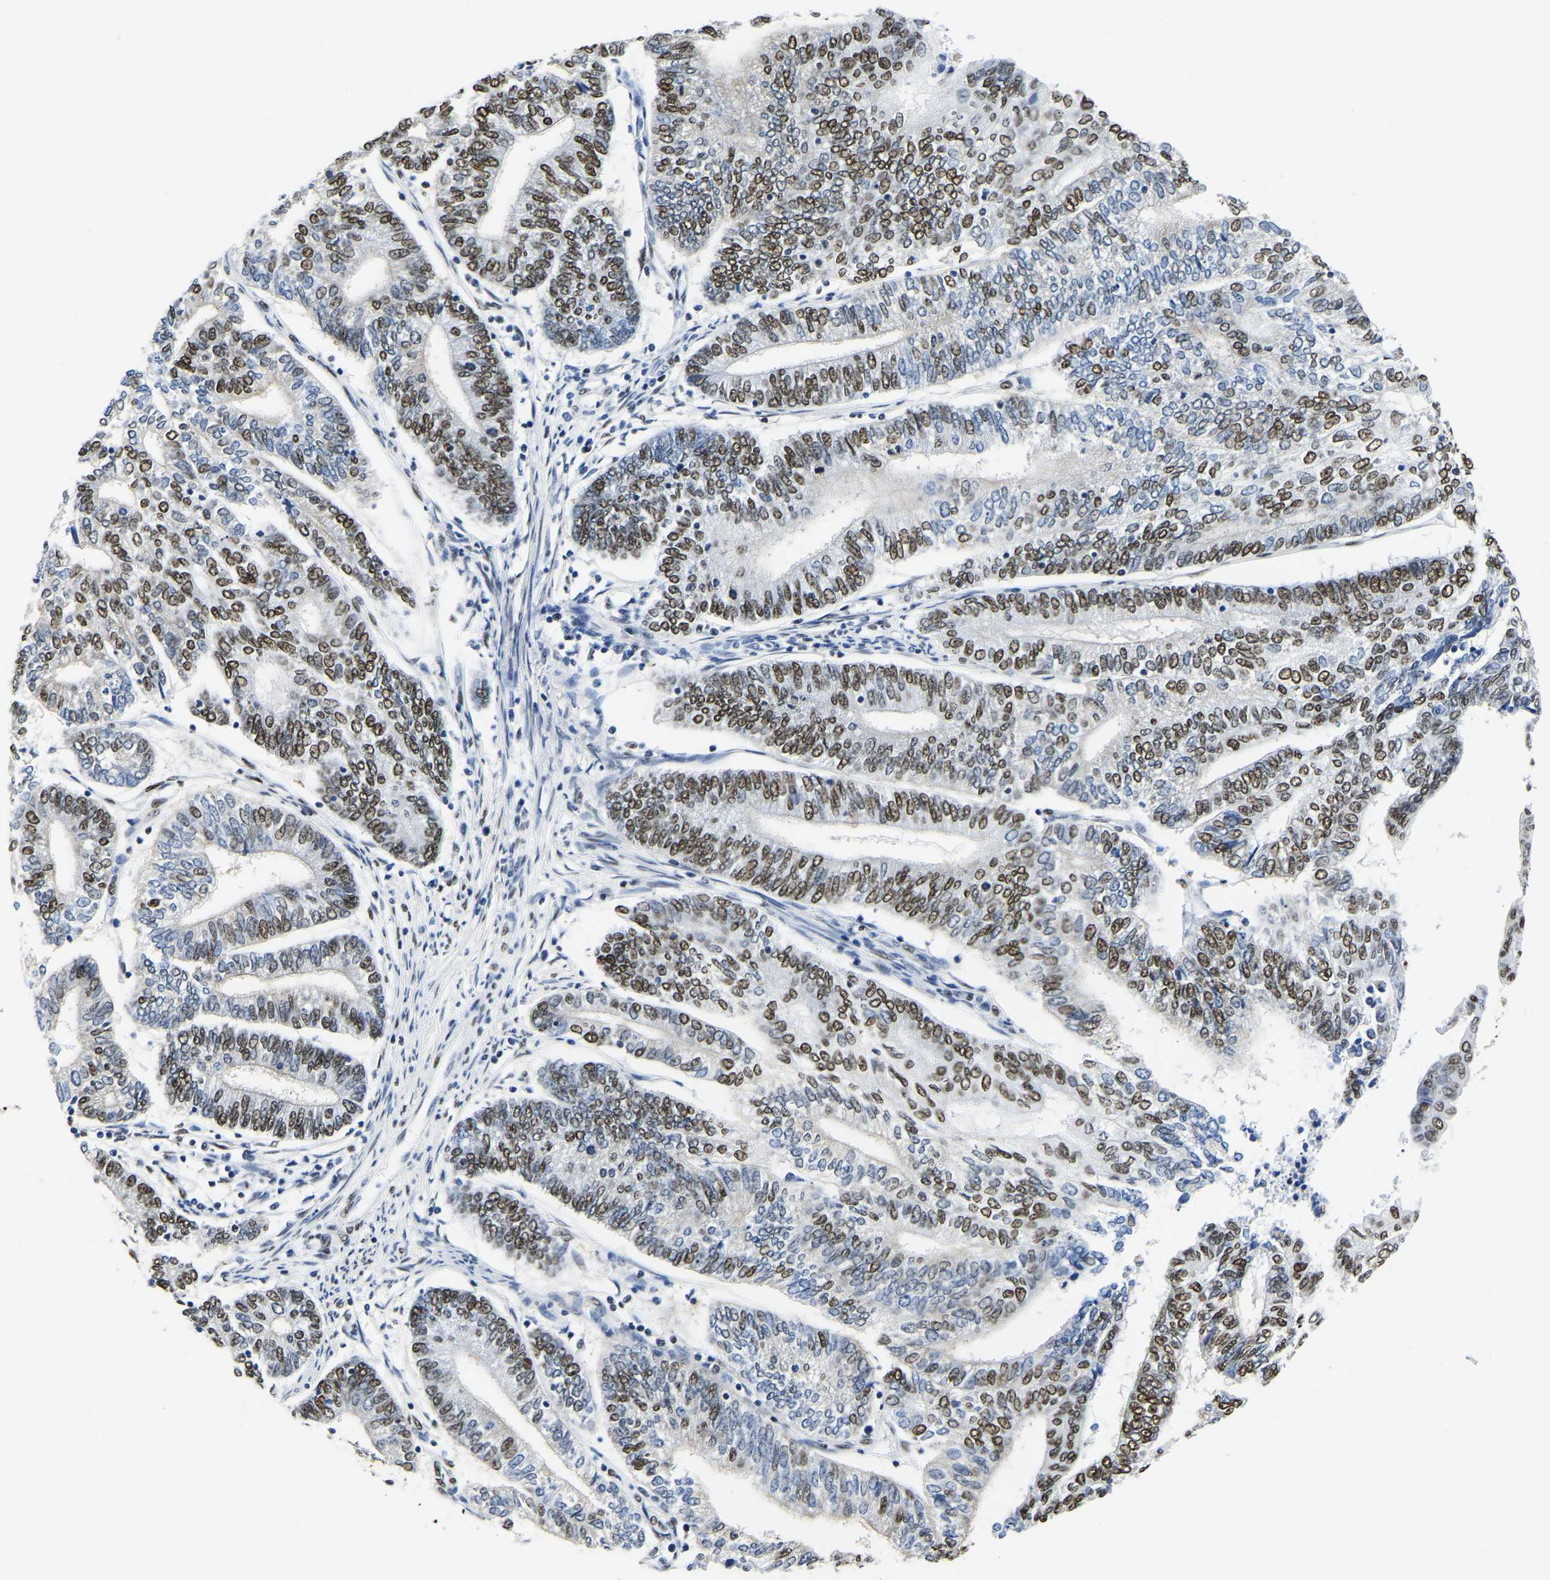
{"staining": {"intensity": "strong", "quantity": ">75%", "location": "nuclear"}, "tissue": "endometrial cancer", "cell_type": "Tumor cells", "image_type": "cancer", "snomed": [{"axis": "morphology", "description": "Adenocarcinoma, NOS"}, {"axis": "topography", "description": "Uterus"}, {"axis": "topography", "description": "Endometrium"}], "caption": "This is an image of immunohistochemistry staining of endometrial adenocarcinoma, which shows strong staining in the nuclear of tumor cells.", "gene": "UBA1", "patient": {"sex": "female", "age": 70}}